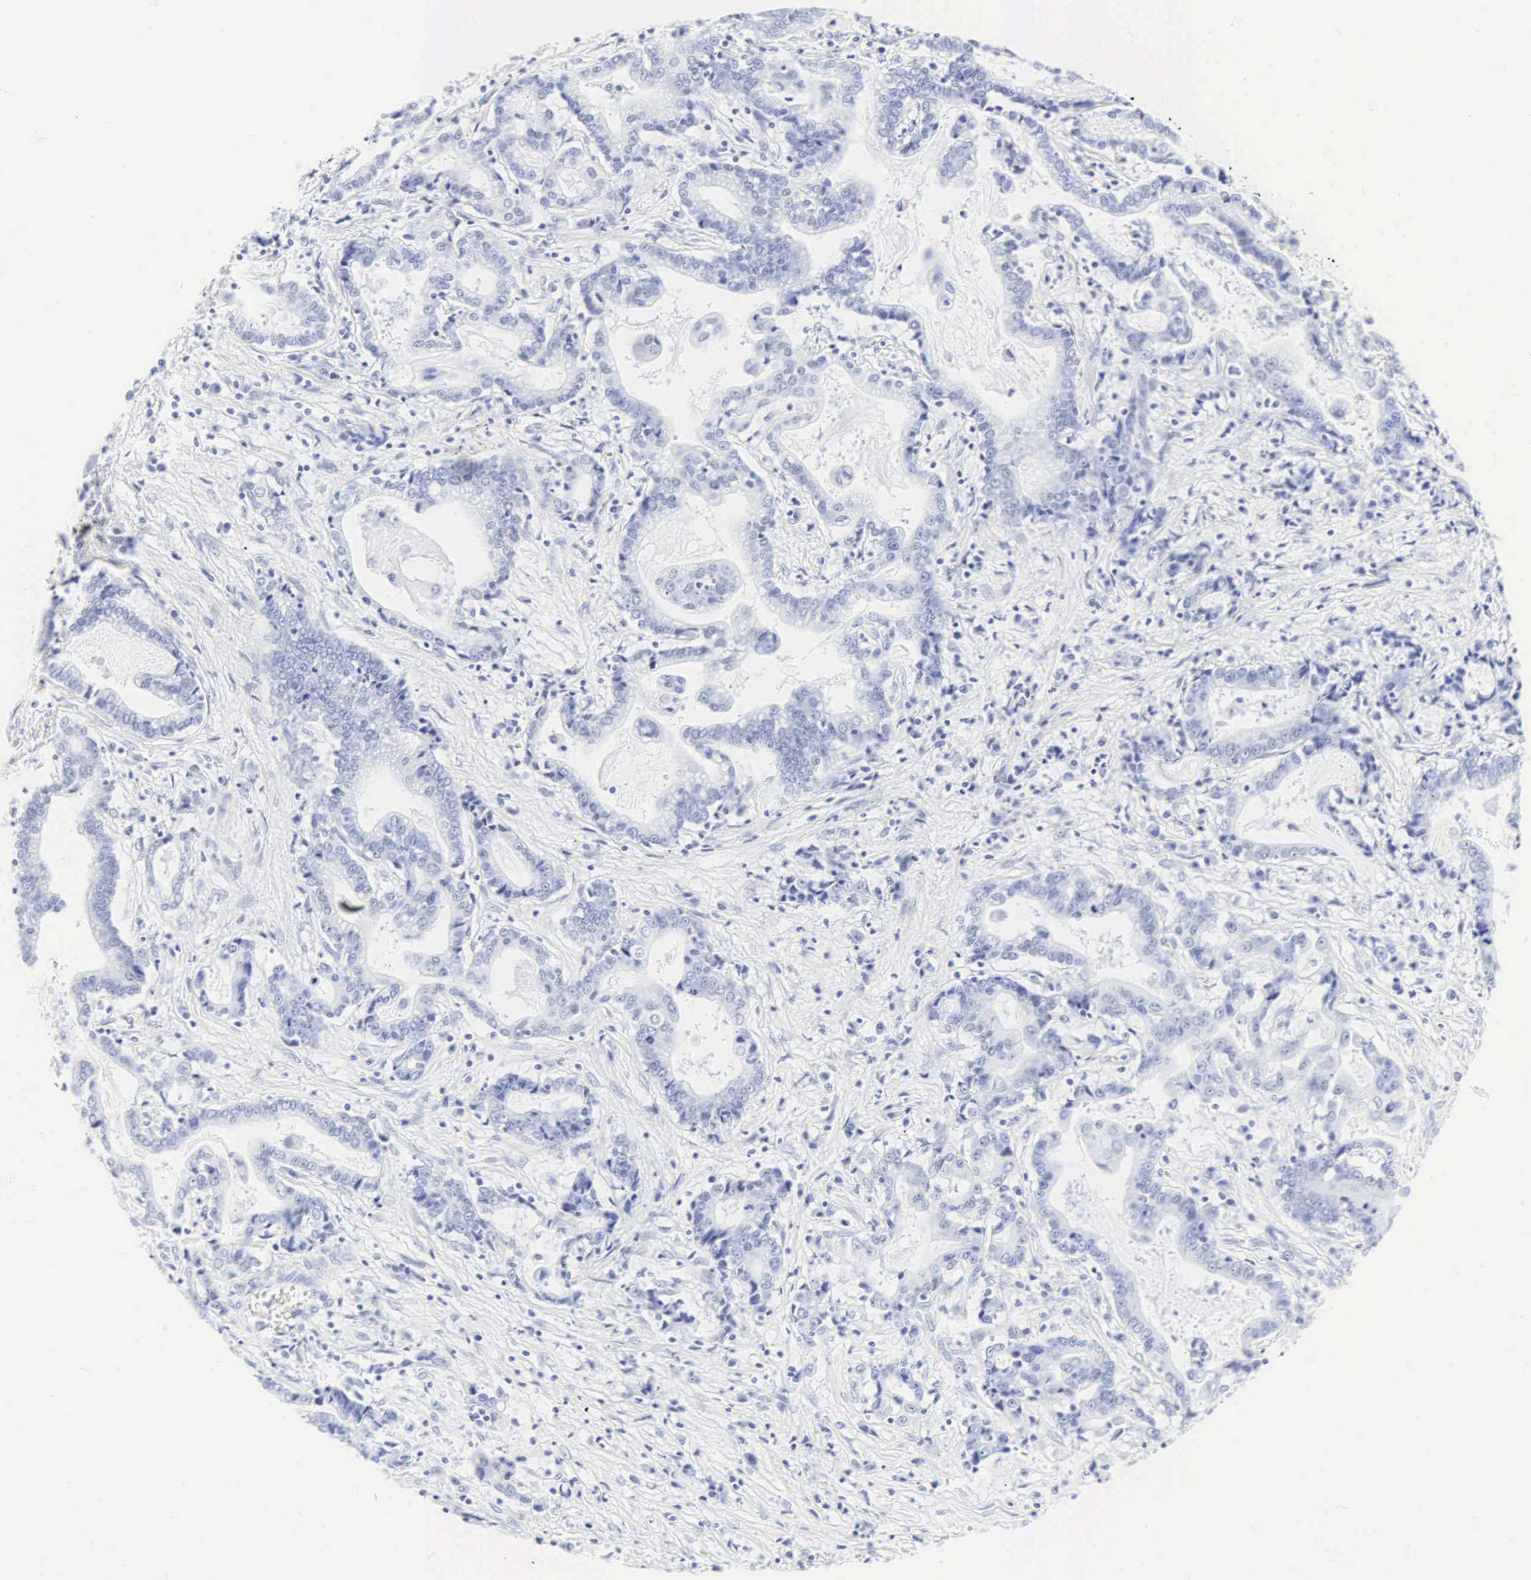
{"staining": {"intensity": "negative", "quantity": "none", "location": "none"}, "tissue": "liver cancer", "cell_type": "Tumor cells", "image_type": "cancer", "snomed": [{"axis": "morphology", "description": "Cholangiocarcinoma"}, {"axis": "topography", "description": "Liver"}], "caption": "Human cholangiocarcinoma (liver) stained for a protein using immunohistochemistry exhibits no staining in tumor cells.", "gene": "CGB3", "patient": {"sex": "male", "age": 57}}